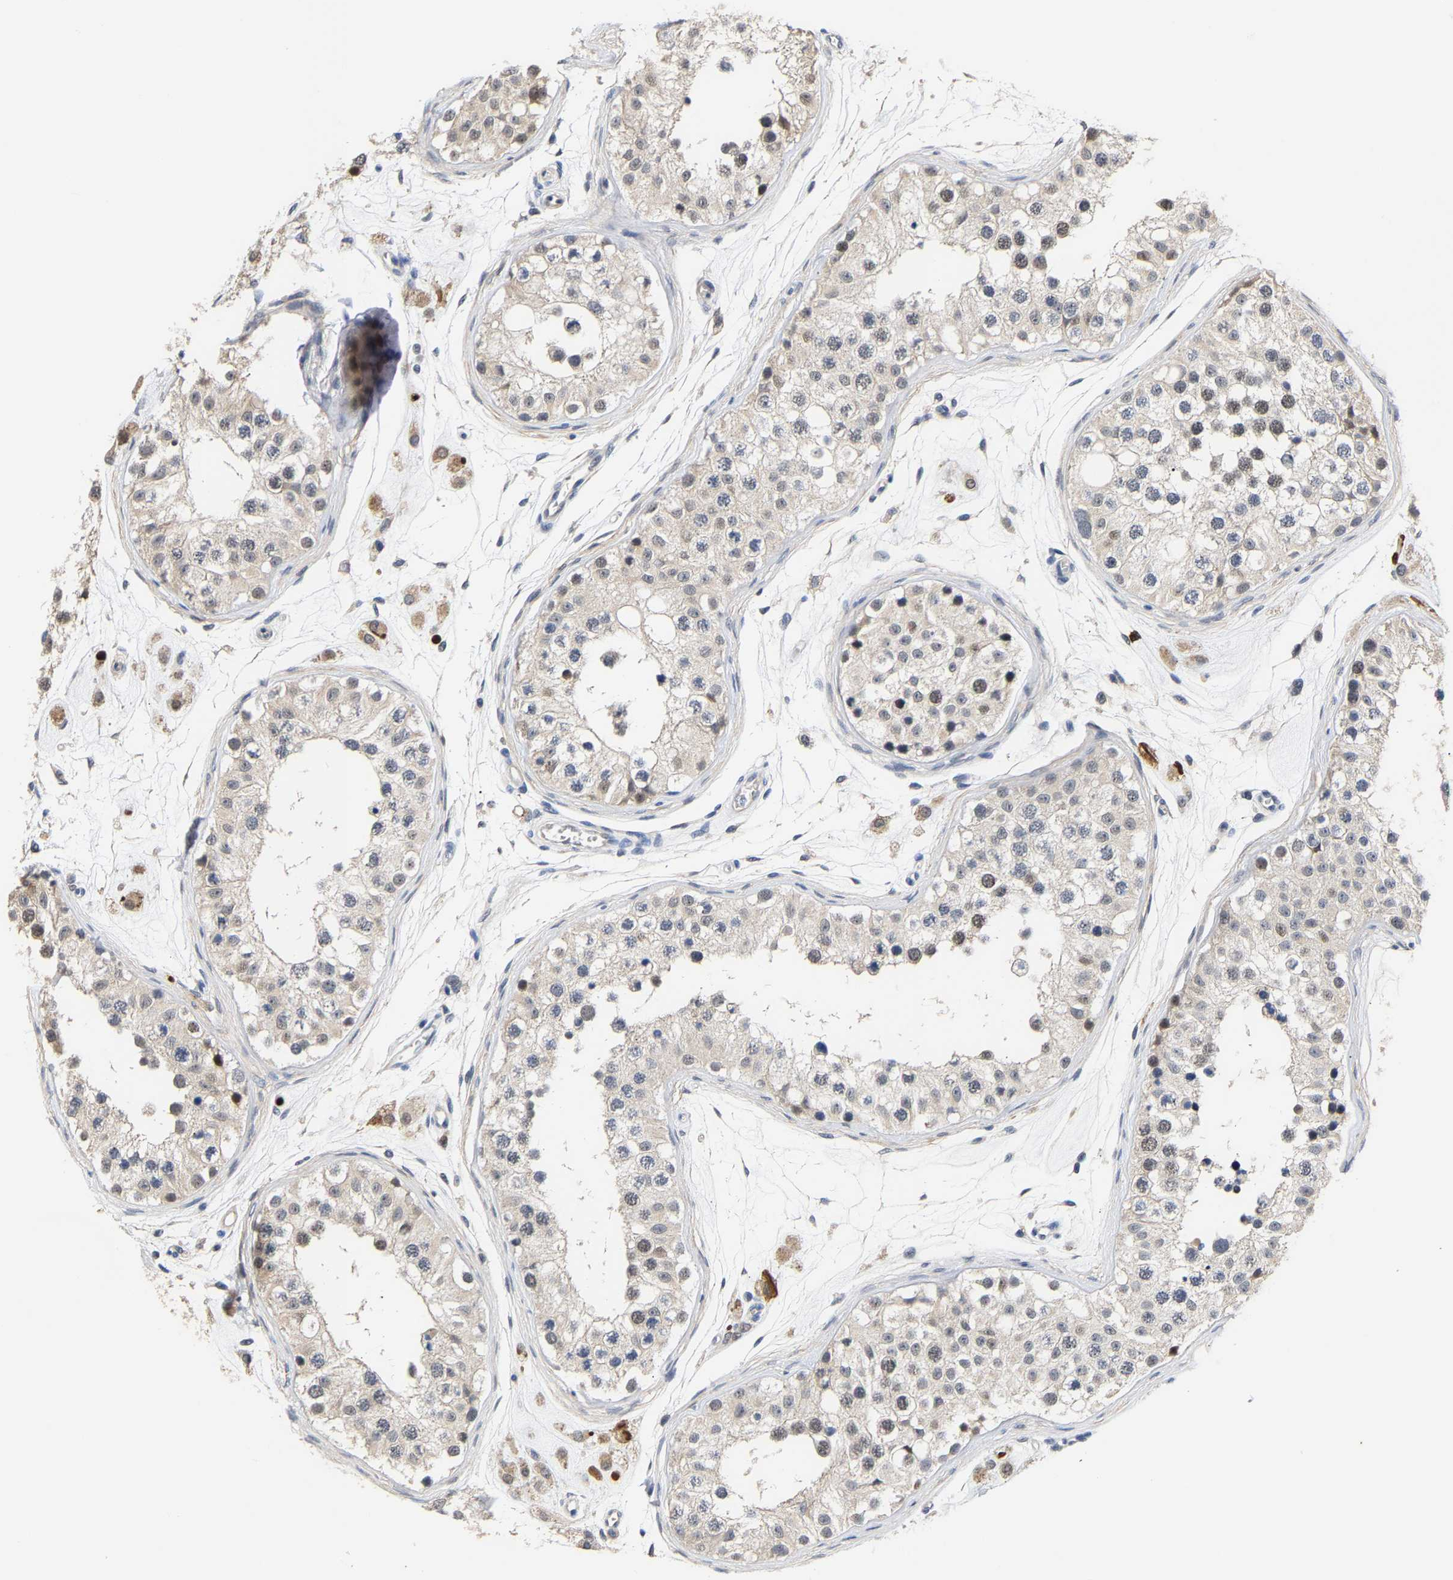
{"staining": {"intensity": "weak", "quantity": "25%-75%", "location": "nuclear"}, "tissue": "testis", "cell_type": "Cells in seminiferous ducts", "image_type": "normal", "snomed": [{"axis": "morphology", "description": "Normal tissue, NOS"}, {"axis": "morphology", "description": "Adenocarcinoma, metastatic, NOS"}, {"axis": "topography", "description": "Testis"}], "caption": "Brown immunohistochemical staining in unremarkable testis demonstrates weak nuclear expression in approximately 25%-75% of cells in seminiferous ducts. Immunohistochemistry stains the protein of interest in brown and the nuclei are stained blue.", "gene": "TDRD7", "patient": {"sex": "male", "age": 26}}